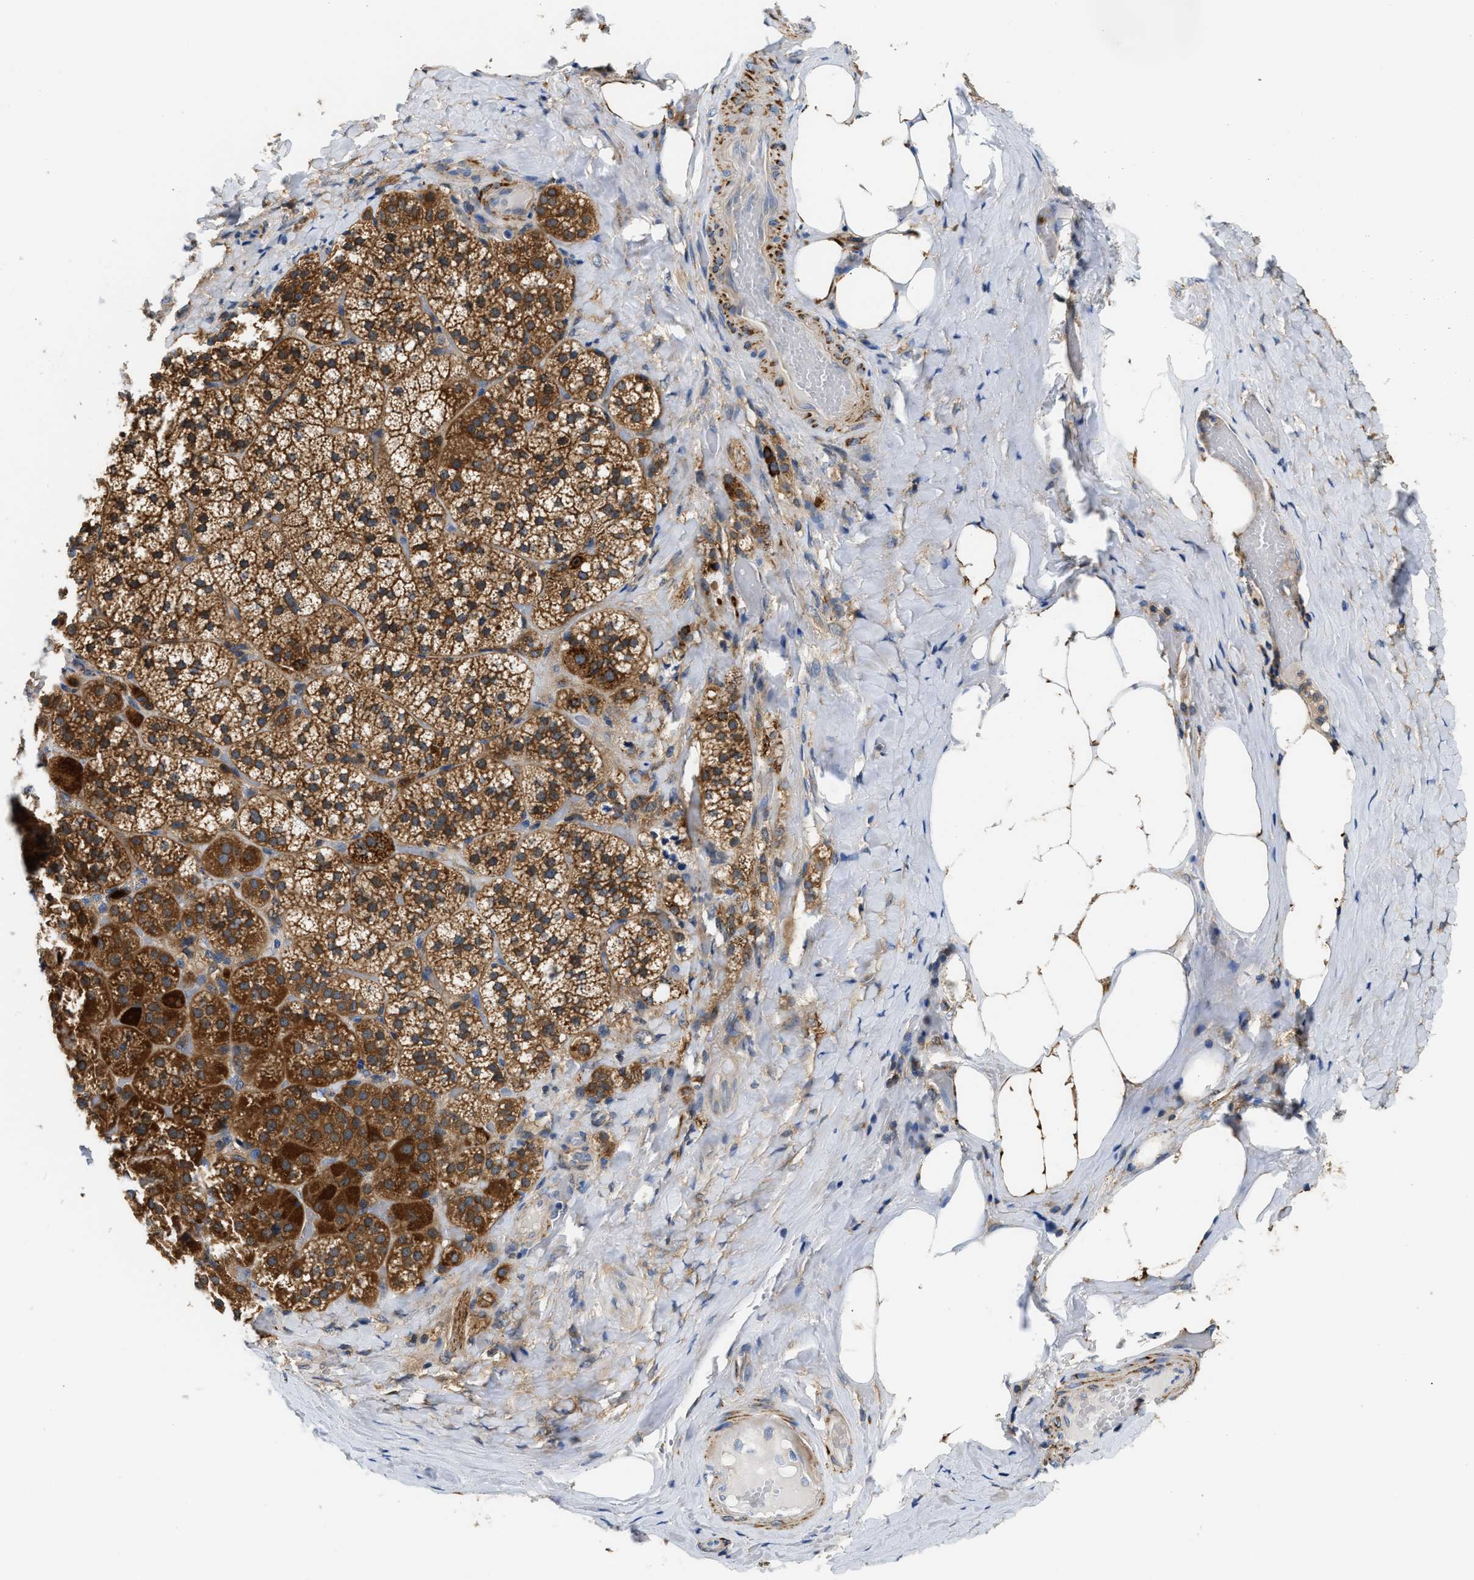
{"staining": {"intensity": "strong", "quantity": ">75%", "location": "cytoplasmic/membranous"}, "tissue": "adrenal gland", "cell_type": "Glandular cells", "image_type": "normal", "snomed": [{"axis": "morphology", "description": "Normal tissue, NOS"}, {"axis": "topography", "description": "Adrenal gland"}], "caption": "Immunohistochemistry (IHC) staining of normal adrenal gland, which demonstrates high levels of strong cytoplasmic/membranous expression in about >75% of glandular cells indicating strong cytoplasmic/membranous protein expression. The staining was performed using DAB (brown) for protein detection and nuclei were counterstained in hematoxylin (blue).", "gene": "CCM2", "patient": {"sex": "female", "age": 59}}